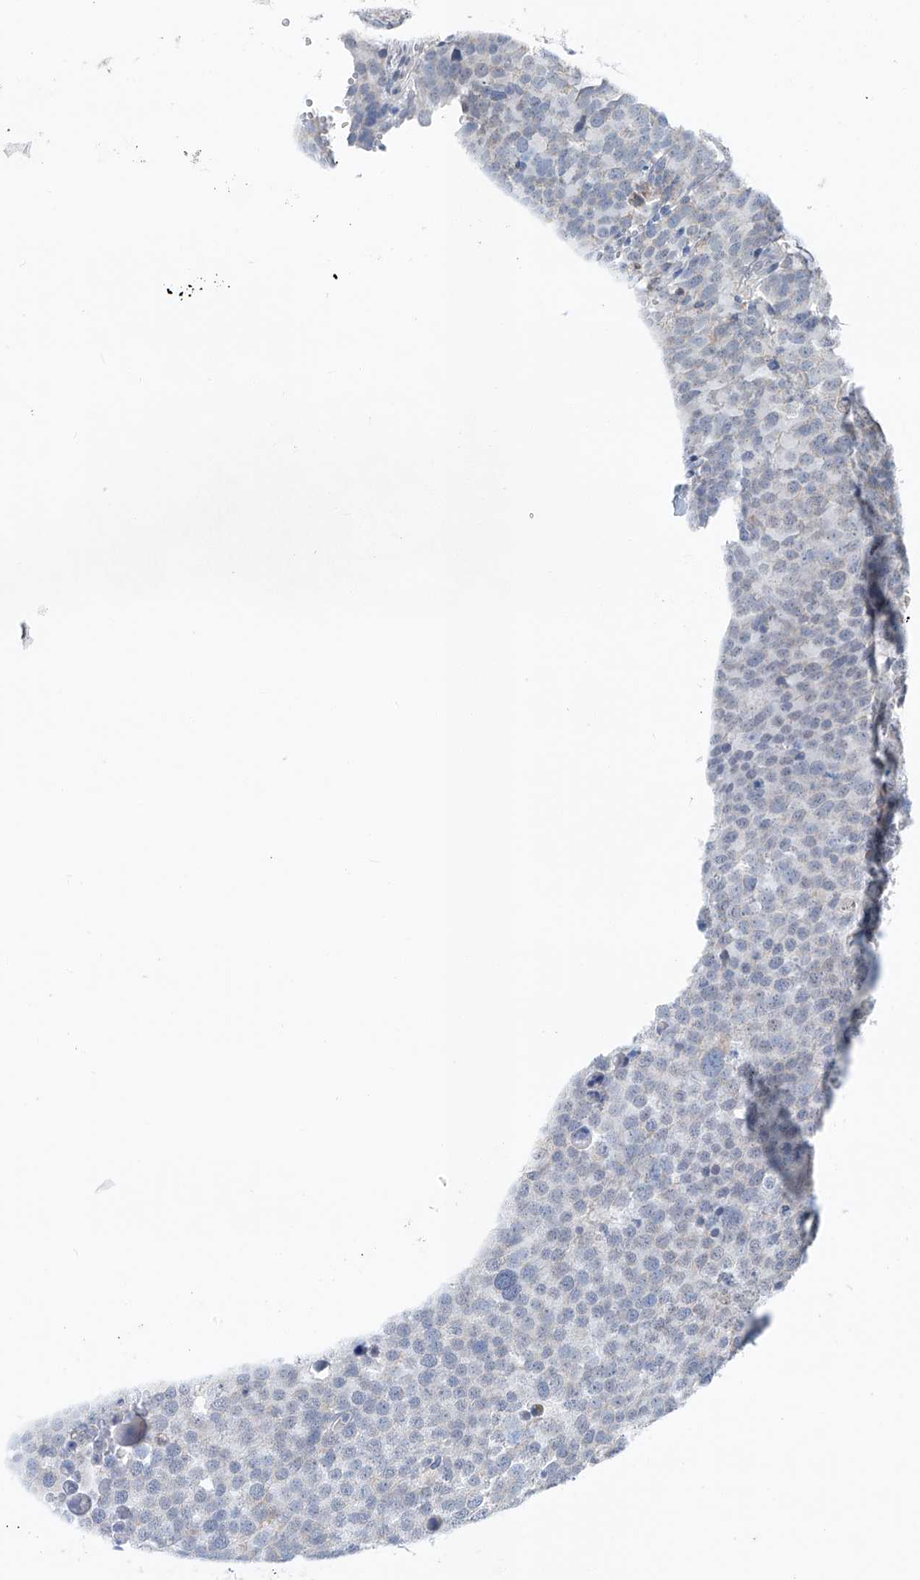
{"staining": {"intensity": "negative", "quantity": "none", "location": "none"}, "tissue": "testis cancer", "cell_type": "Tumor cells", "image_type": "cancer", "snomed": [{"axis": "morphology", "description": "Seminoma, NOS"}, {"axis": "topography", "description": "Testis"}], "caption": "Immunohistochemistry (IHC) image of human testis seminoma stained for a protein (brown), which reveals no staining in tumor cells. (DAB (3,3'-diaminobenzidine) IHC, high magnification).", "gene": "KLF15", "patient": {"sex": "male", "age": 71}}